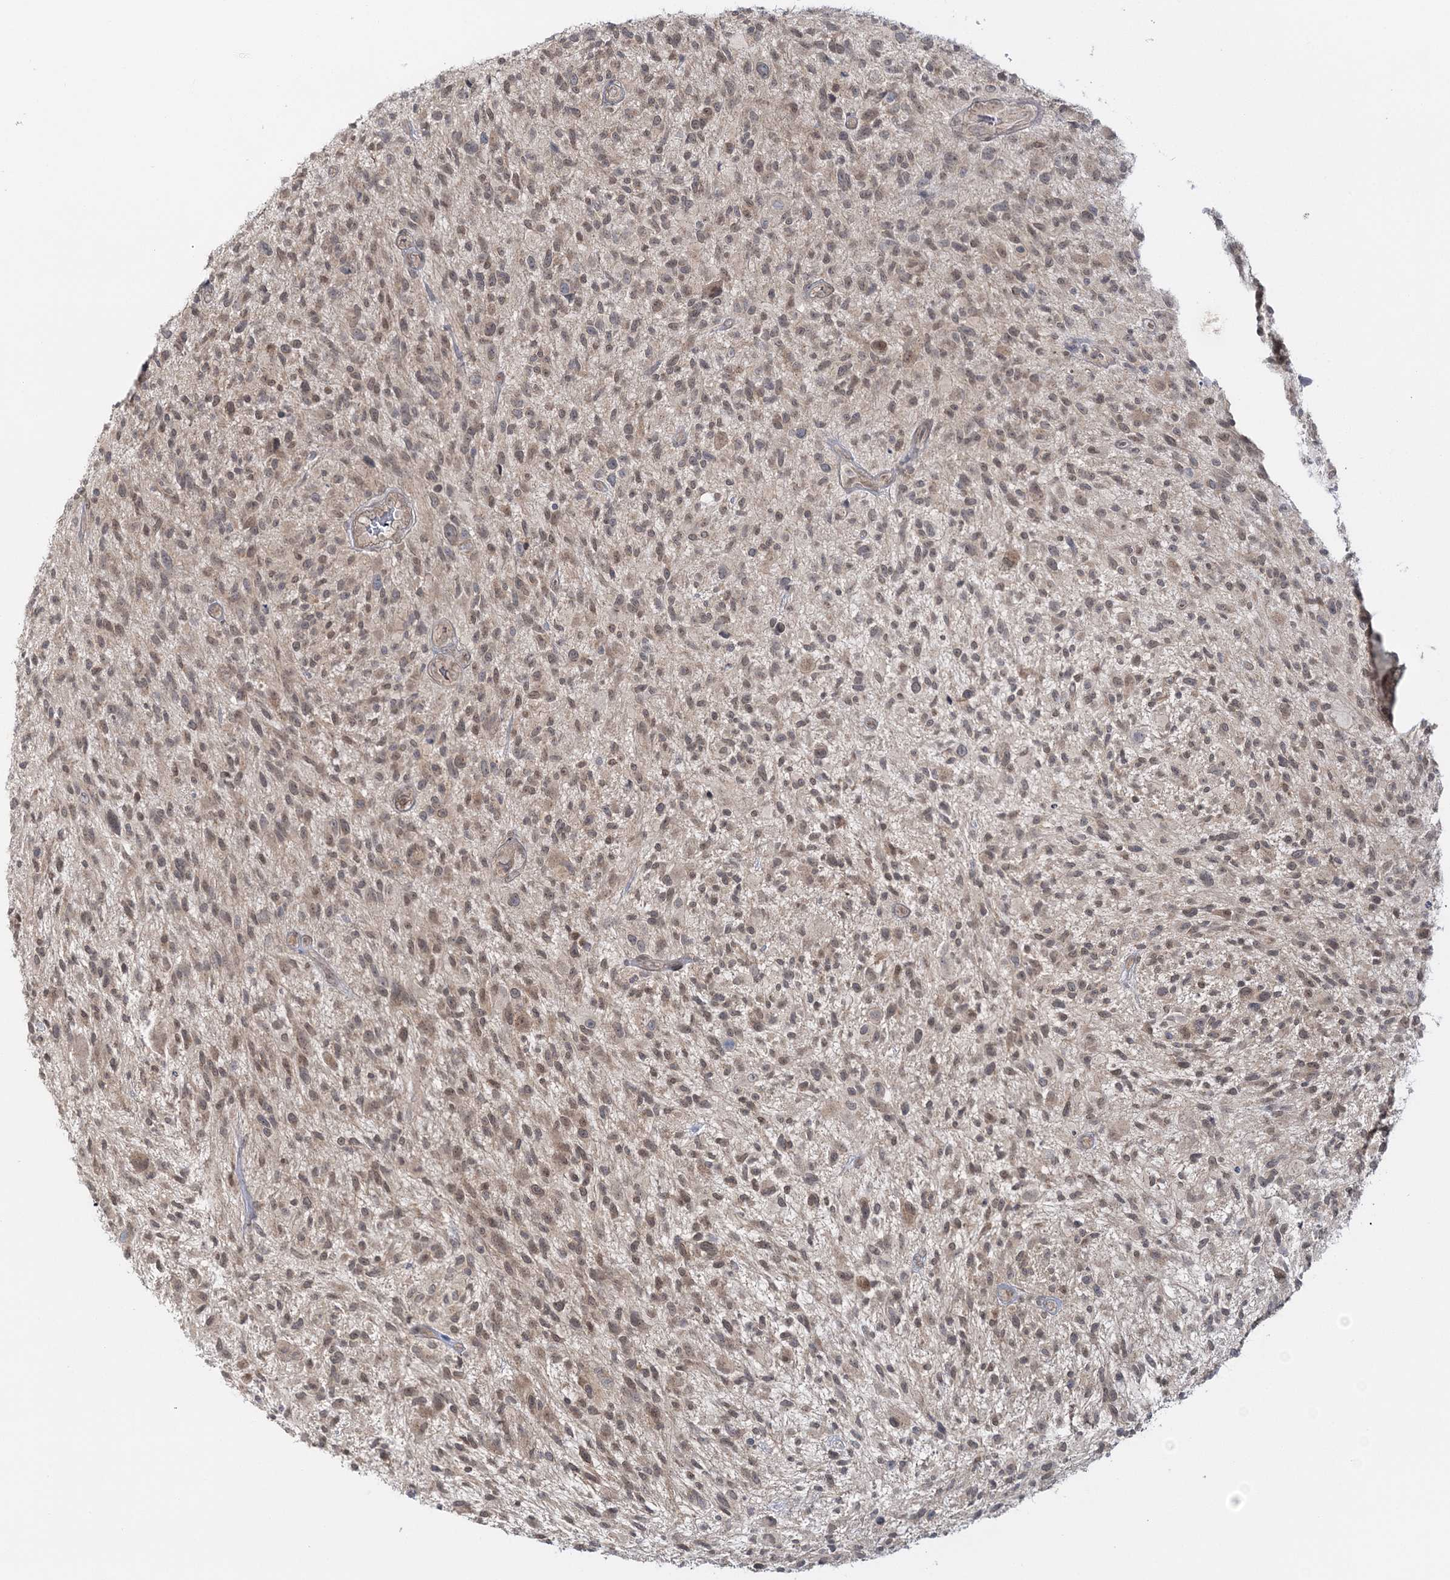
{"staining": {"intensity": "weak", "quantity": ">75%", "location": "cytoplasmic/membranous,nuclear"}, "tissue": "glioma", "cell_type": "Tumor cells", "image_type": "cancer", "snomed": [{"axis": "morphology", "description": "Glioma, malignant, High grade"}, {"axis": "topography", "description": "Brain"}], "caption": "Glioma stained with DAB IHC shows low levels of weak cytoplasmic/membranous and nuclear positivity in approximately >75% of tumor cells. The staining was performed using DAB (3,3'-diaminobenzidine), with brown indicating positive protein expression. Nuclei are stained blue with hematoxylin.", "gene": "ZFAND6", "patient": {"sex": "male", "age": 47}}